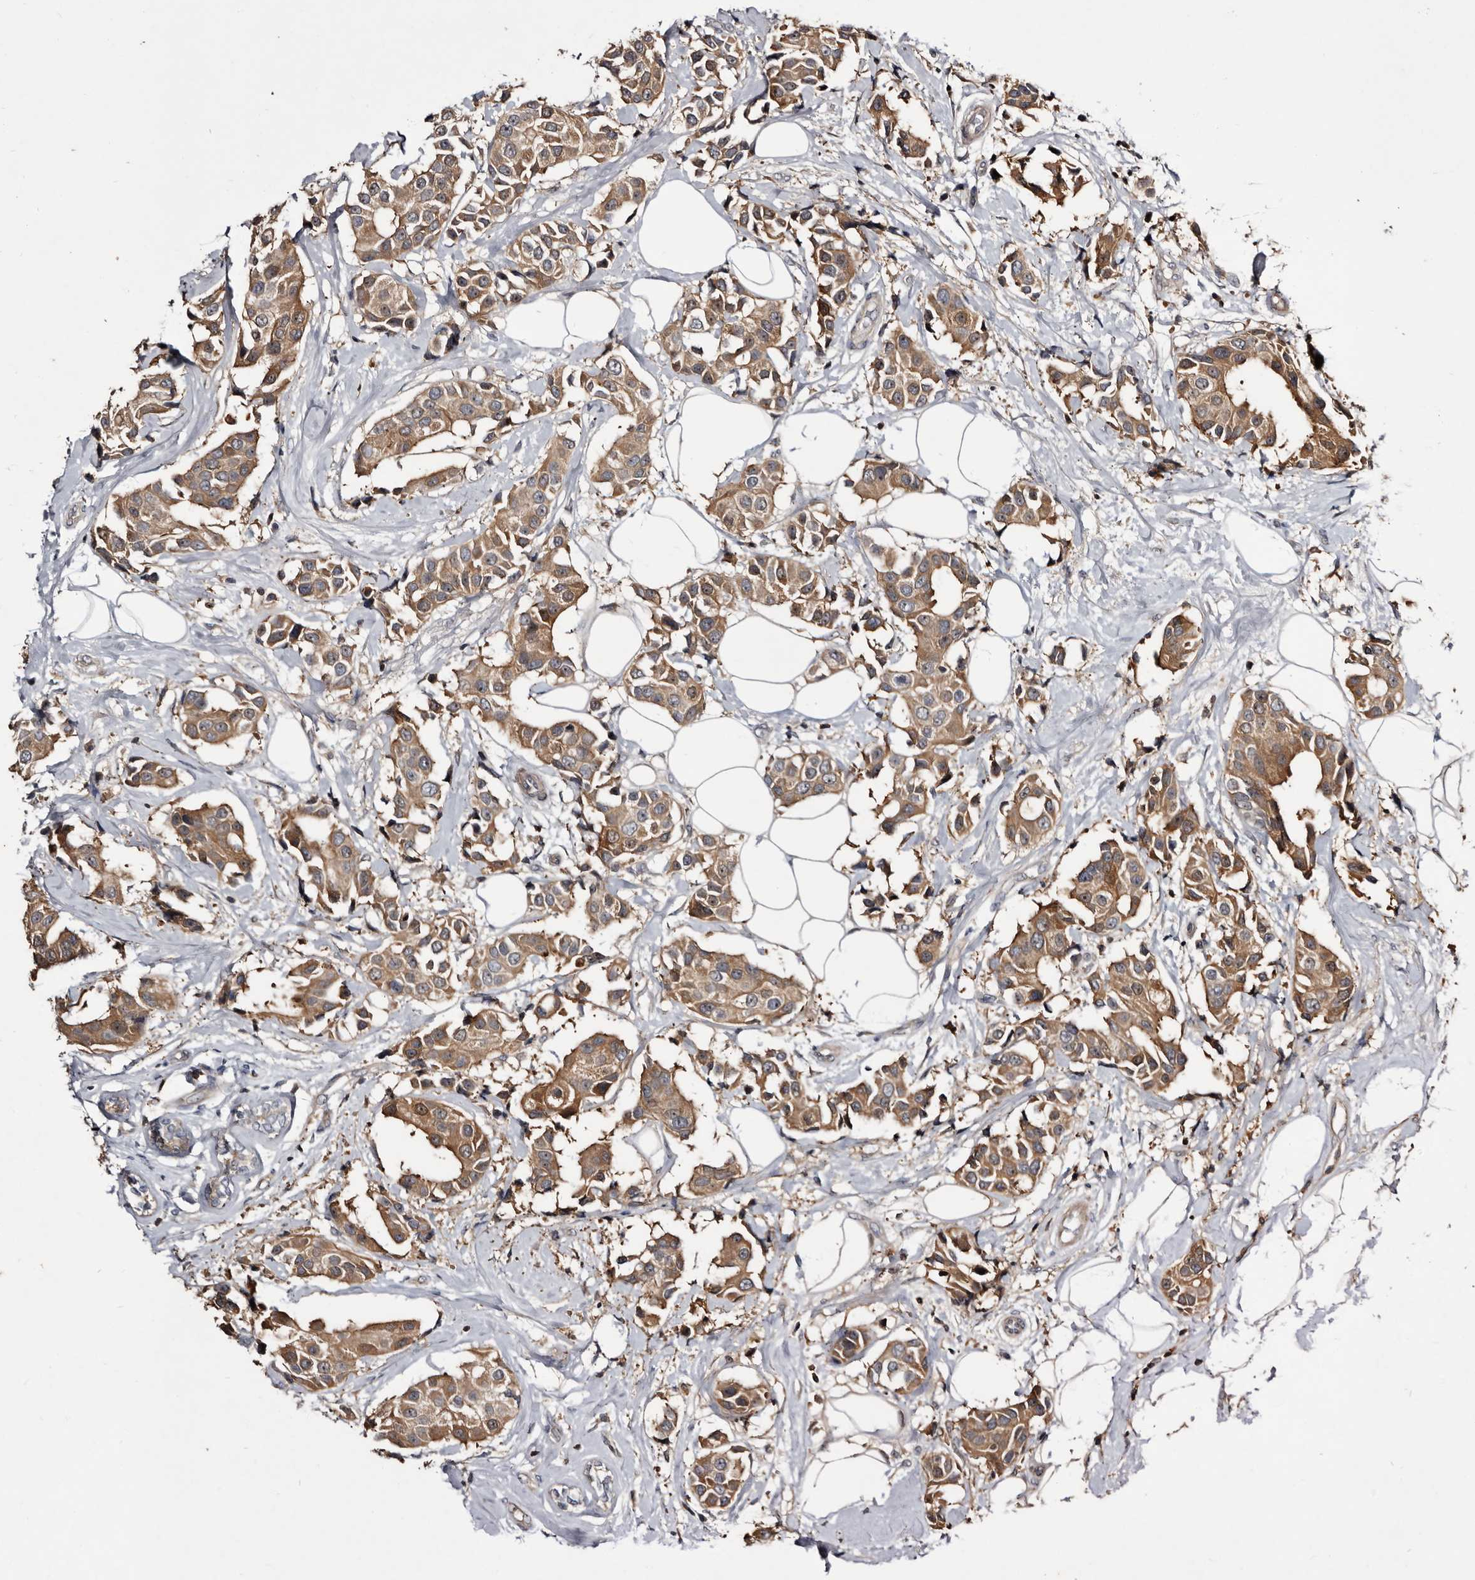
{"staining": {"intensity": "moderate", "quantity": ">75%", "location": "cytoplasmic/membranous"}, "tissue": "breast cancer", "cell_type": "Tumor cells", "image_type": "cancer", "snomed": [{"axis": "morphology", "description": "Normal tissue, NOS"}, {"axis": "morphology", "description": "Duct carcinoma"}, {"axis": "topography", "description": "Breast"}], "caption": "Breast cancer tissue reveals moderate cytoplasmic/membranous positivity in about >75% of tumor cells, visualized by immunohistochemistry.", "gene": "TTC39A", "patient": {"sex": "female", "age": 39}}